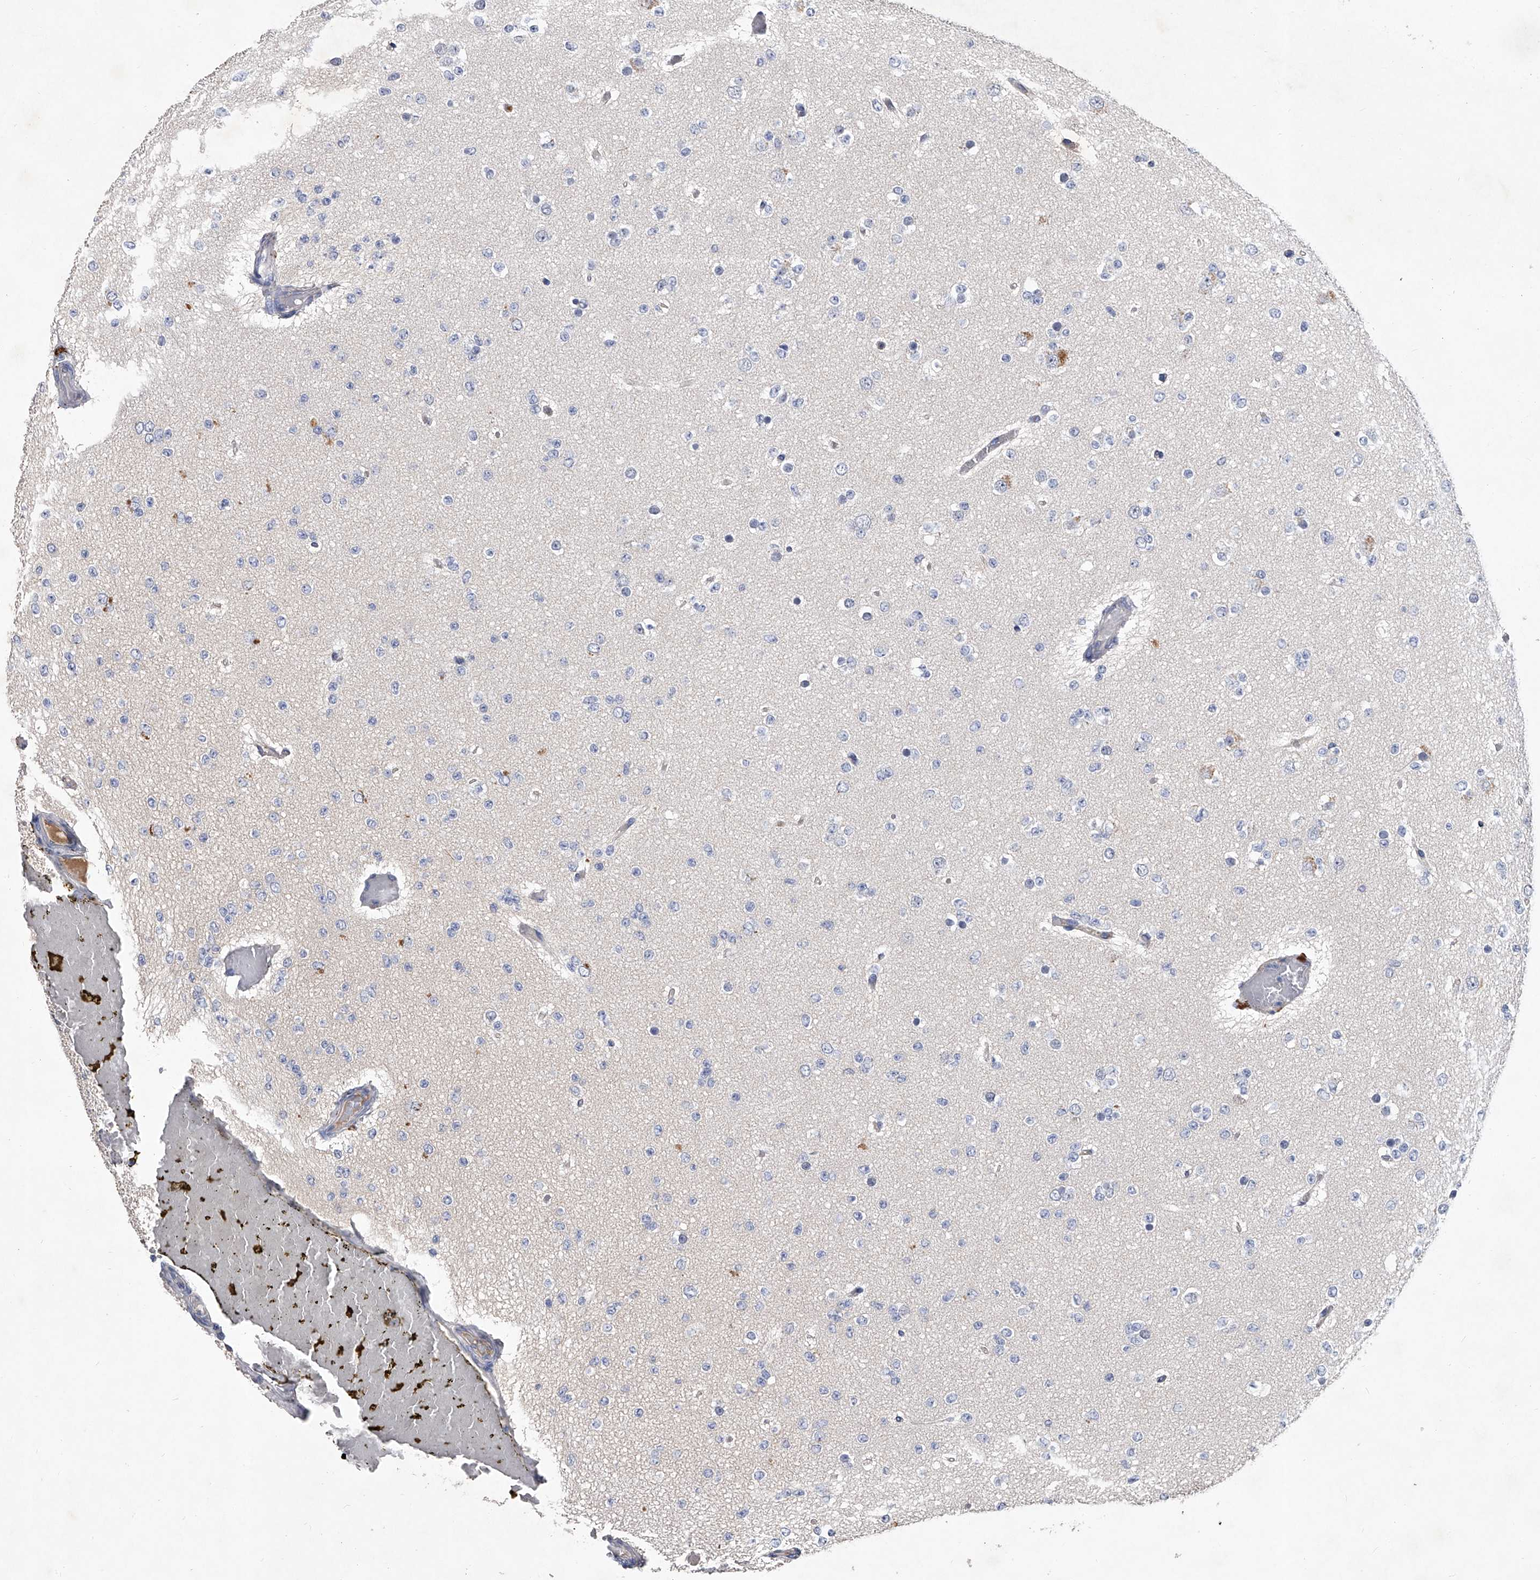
{"staining": {"intensity": "negative", "quantity": "none", "location": "none"}, "tissue": "glioma", "cell_type": "Tumor cells", "image_type": "cancer", "snomed": [{"axis": "morphology", "description": "Glioma, malignant, Low grade"}, {"axis": "topography", "description": "Brain"}], "caption": "The micrograph exhibits no staining of tumor cells in glioma.", "gene": "C5", "patient": {"sex": "female", "age": 22}}